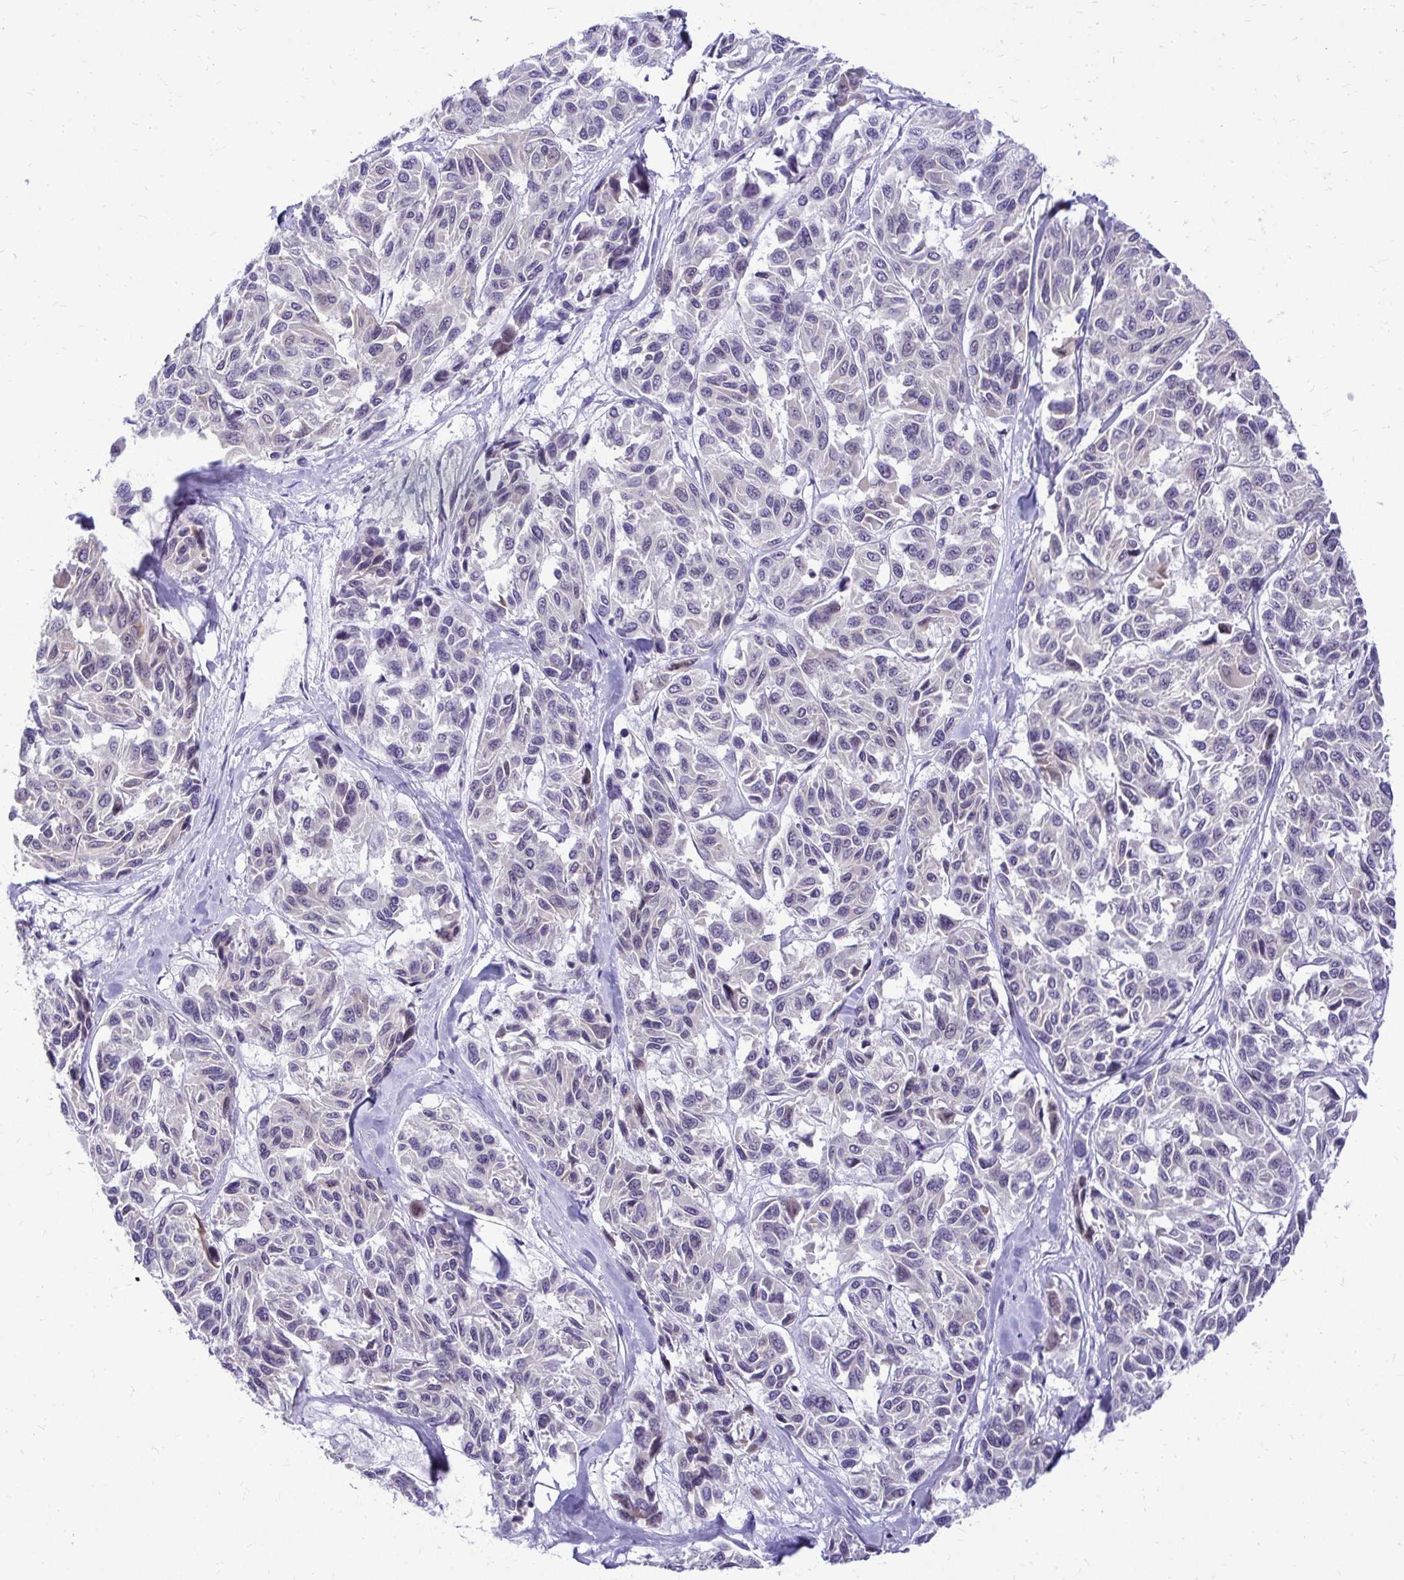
{"staining": {"intensity": "weak", "quantity": "<25%", "location": "cytoplasmic/membranous"}, "tissue": "melanoma", "cell_type": "Tumor cells", "image_type": "cancer", "snomed": [{"axis": "morphology", "description": "Malignant melanoma, NOS"}, {"axis": "topography", "description": "Skin"}], "caption": "The photomicrograph demonstrates no significant positivity in tumor cells of melanoma.", "gene": "NIFK", "patient": {"sex": "female", "age": 66}}